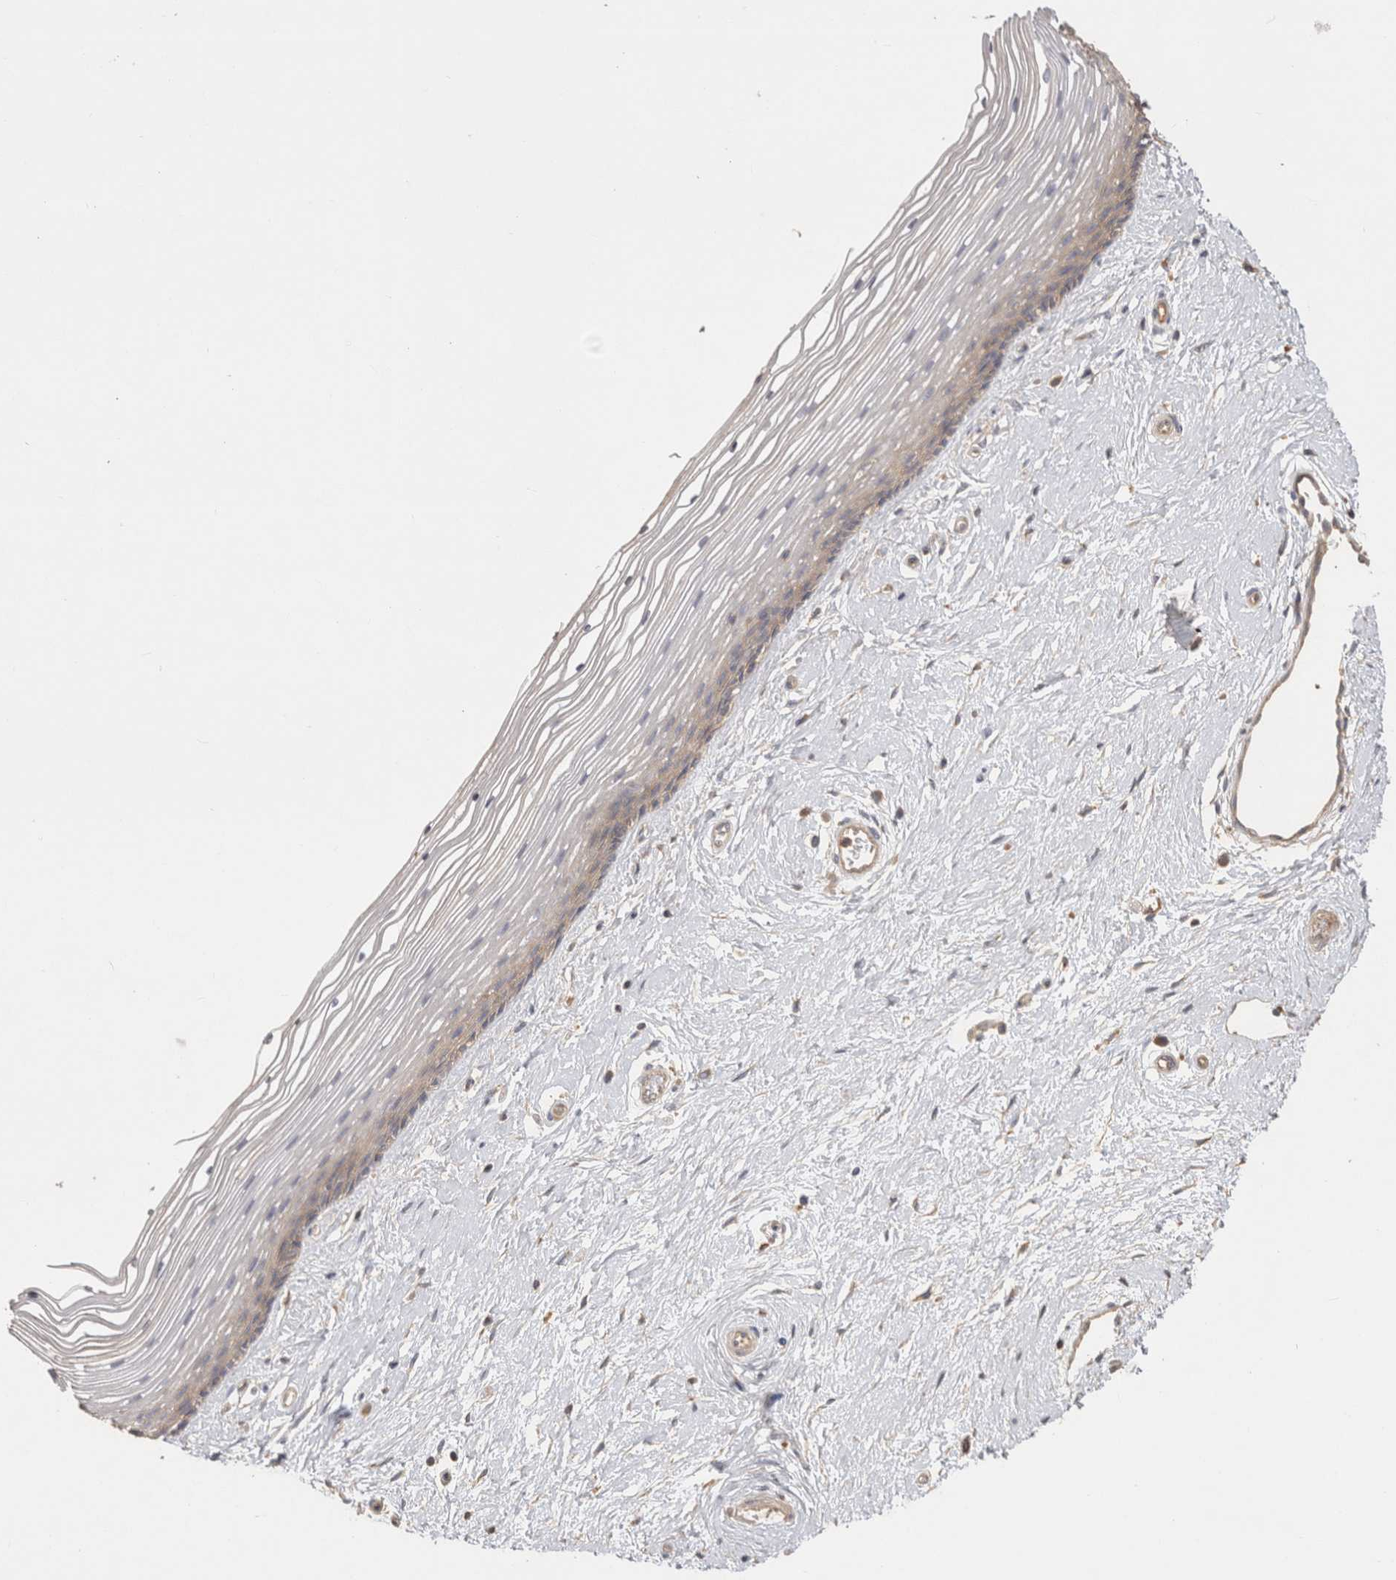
{"staining": {"intensity": "weak", "quantity": "<25%", "location": "cytoplasmic/membranous"}, "tissue": "vagina", "cell_type": "Squamous epithelial cells", "image_type": "normal", "snomed": [{"axis": "morphology", "description": "Normal tissue, NOS"}, {"axis": "topography", "description": "Vagina"}], "caption": "A high-resolution histopathology image shows immunohistochemistry (IHC) staining of normal vagina, which demonstrates no significant positivity in squamous epithelial cells. (Immunohistochemistry, brightfield microscopy, high magnification).", "gene": "CHMP6", "patient": {"sex": "female", "age": 46}}